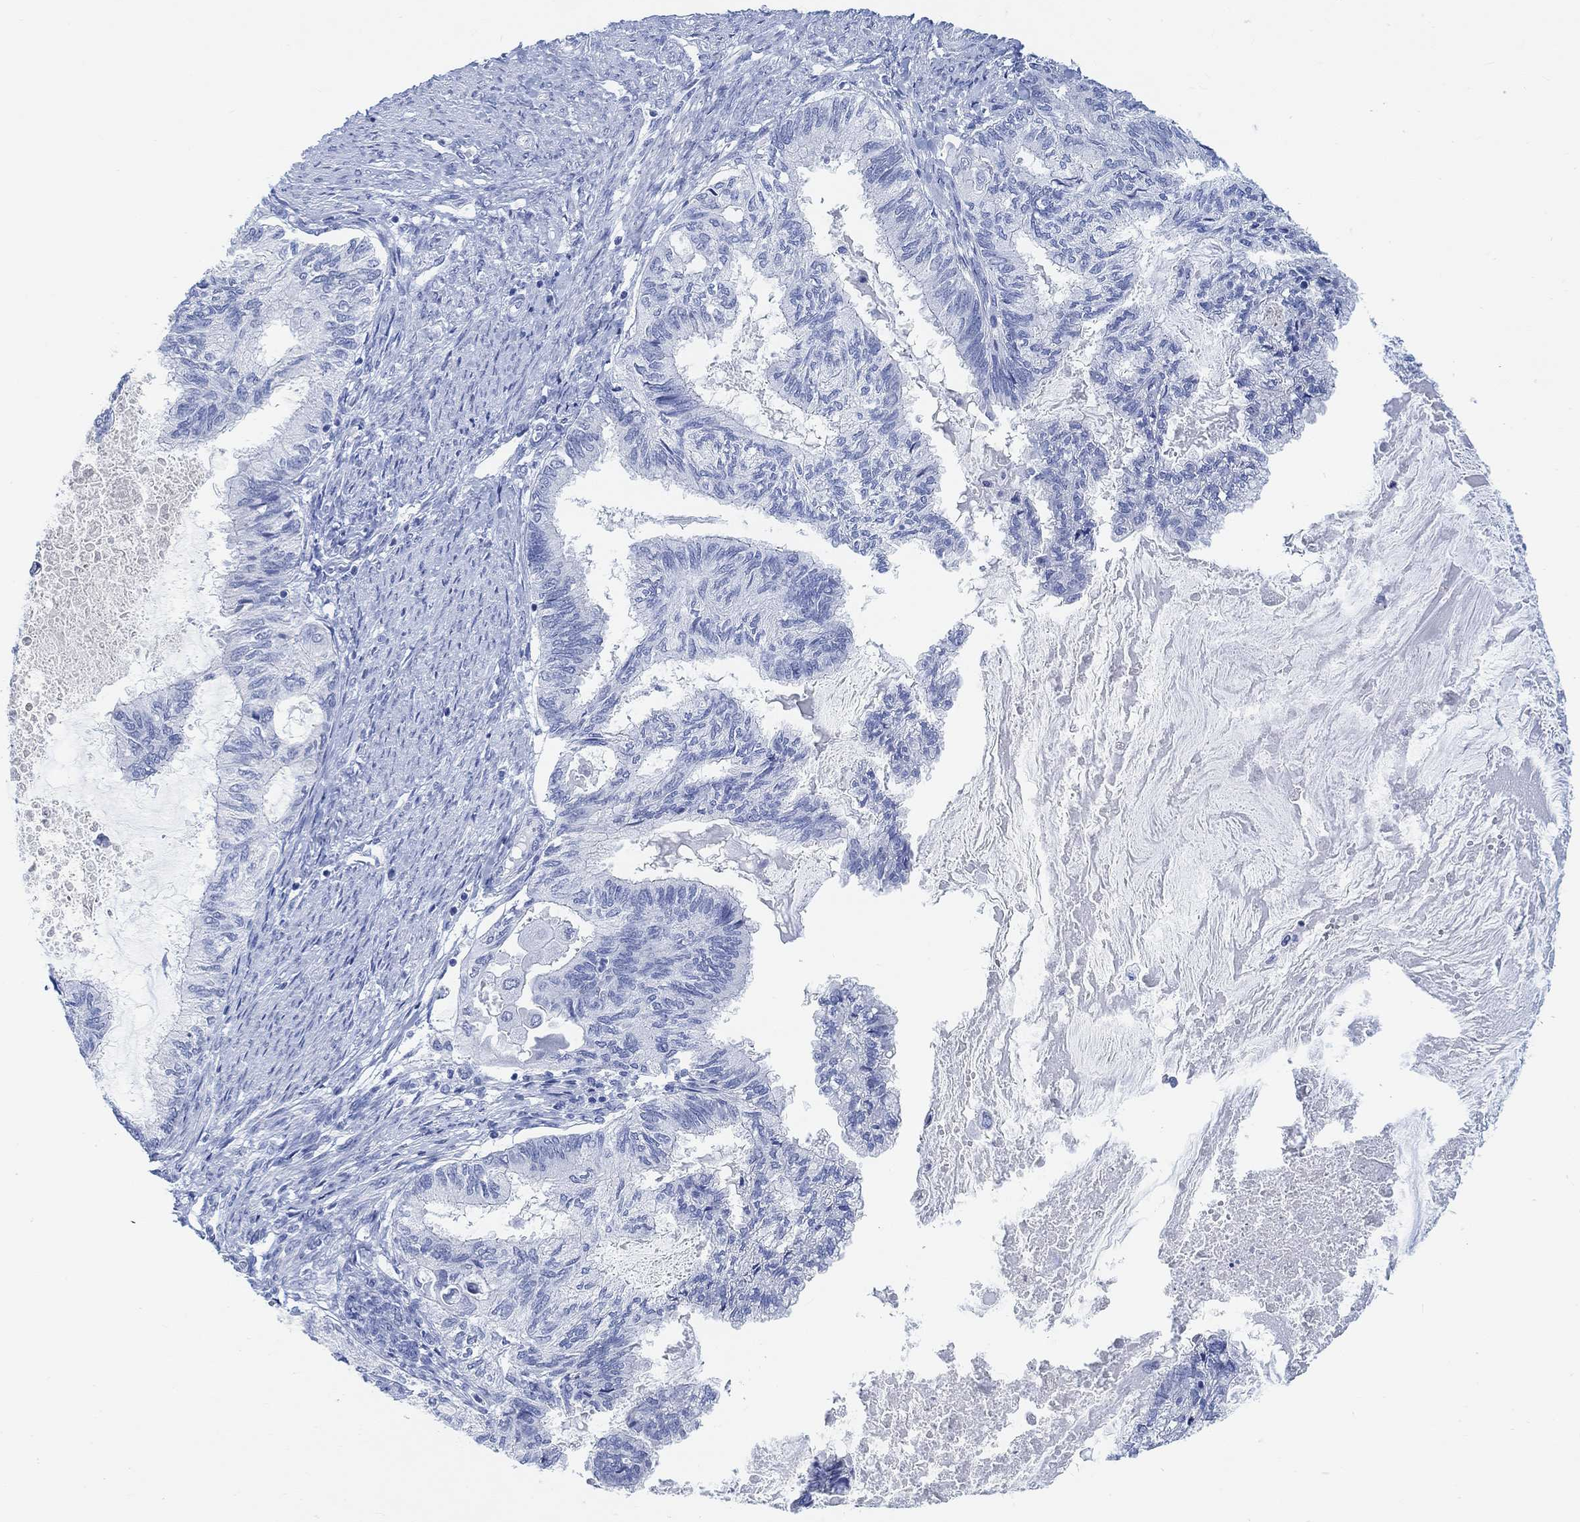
{"staining": {"intensity": "negative", "quantity": "none", "location": "none"}, "tissue": "endometrial cancer", "cell_type": "Tumor cells", "image_type": "cancer", "snomed": [{"axis": "morphology", "description": "Adenocarcinoma, NOS"}, {"axis": "topography", "description": "Endometrium"}], "caption": "This is a micrograph of immunohistochemistry staining of endometrial cancer, which shows no expression in tumor cells. (Brightfield microscopy of DAB (3,3'-diaminobenzidine) immunohistochemistry (IHC) at high magnification).", "gene": "ENO4", "patient": {"sex": "female", "age": 86}}